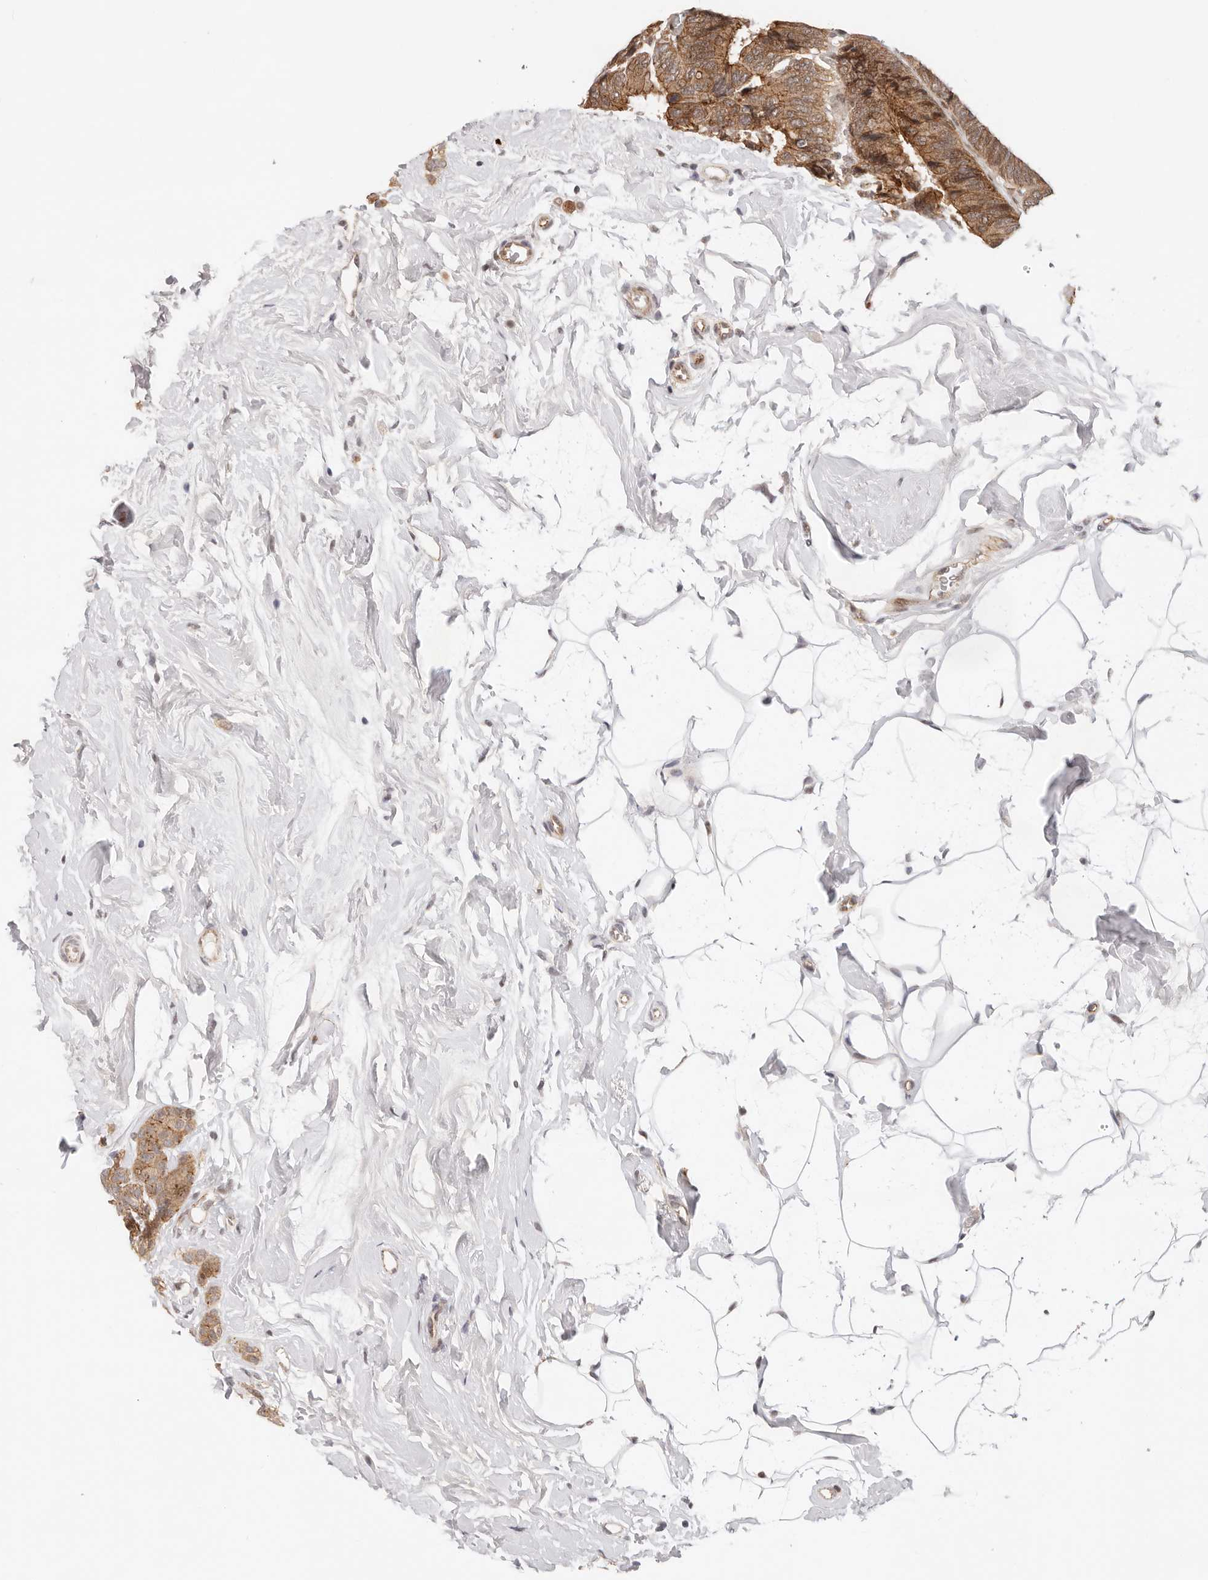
{"staining": {"intensity": "moderate", "quantity": ">75%", "location": "cytoplasmic/membranous"}, "tissue": "breast cancer", "cell_type": "Tumor cells", "image_type": "cancer", "snomed": [{"axis": "morphology", "description": "Lobular carcinoma, in situ"}, {"axis": "morphology", "description": "Lobular carcinoma"}, {"axis": "topography", "description": "Breast"}], "caption": "Immunohistochemical staining of breast lobular carcinoma in situ exhibits moderate cytoplasmic/membranous protein positivity in about >75% of tumor cells. (brown staining indicates protein expression, while blue staining denotes nuclei).", "gene": "AFDN", "patient": {"sex": "female", "age": 41}}